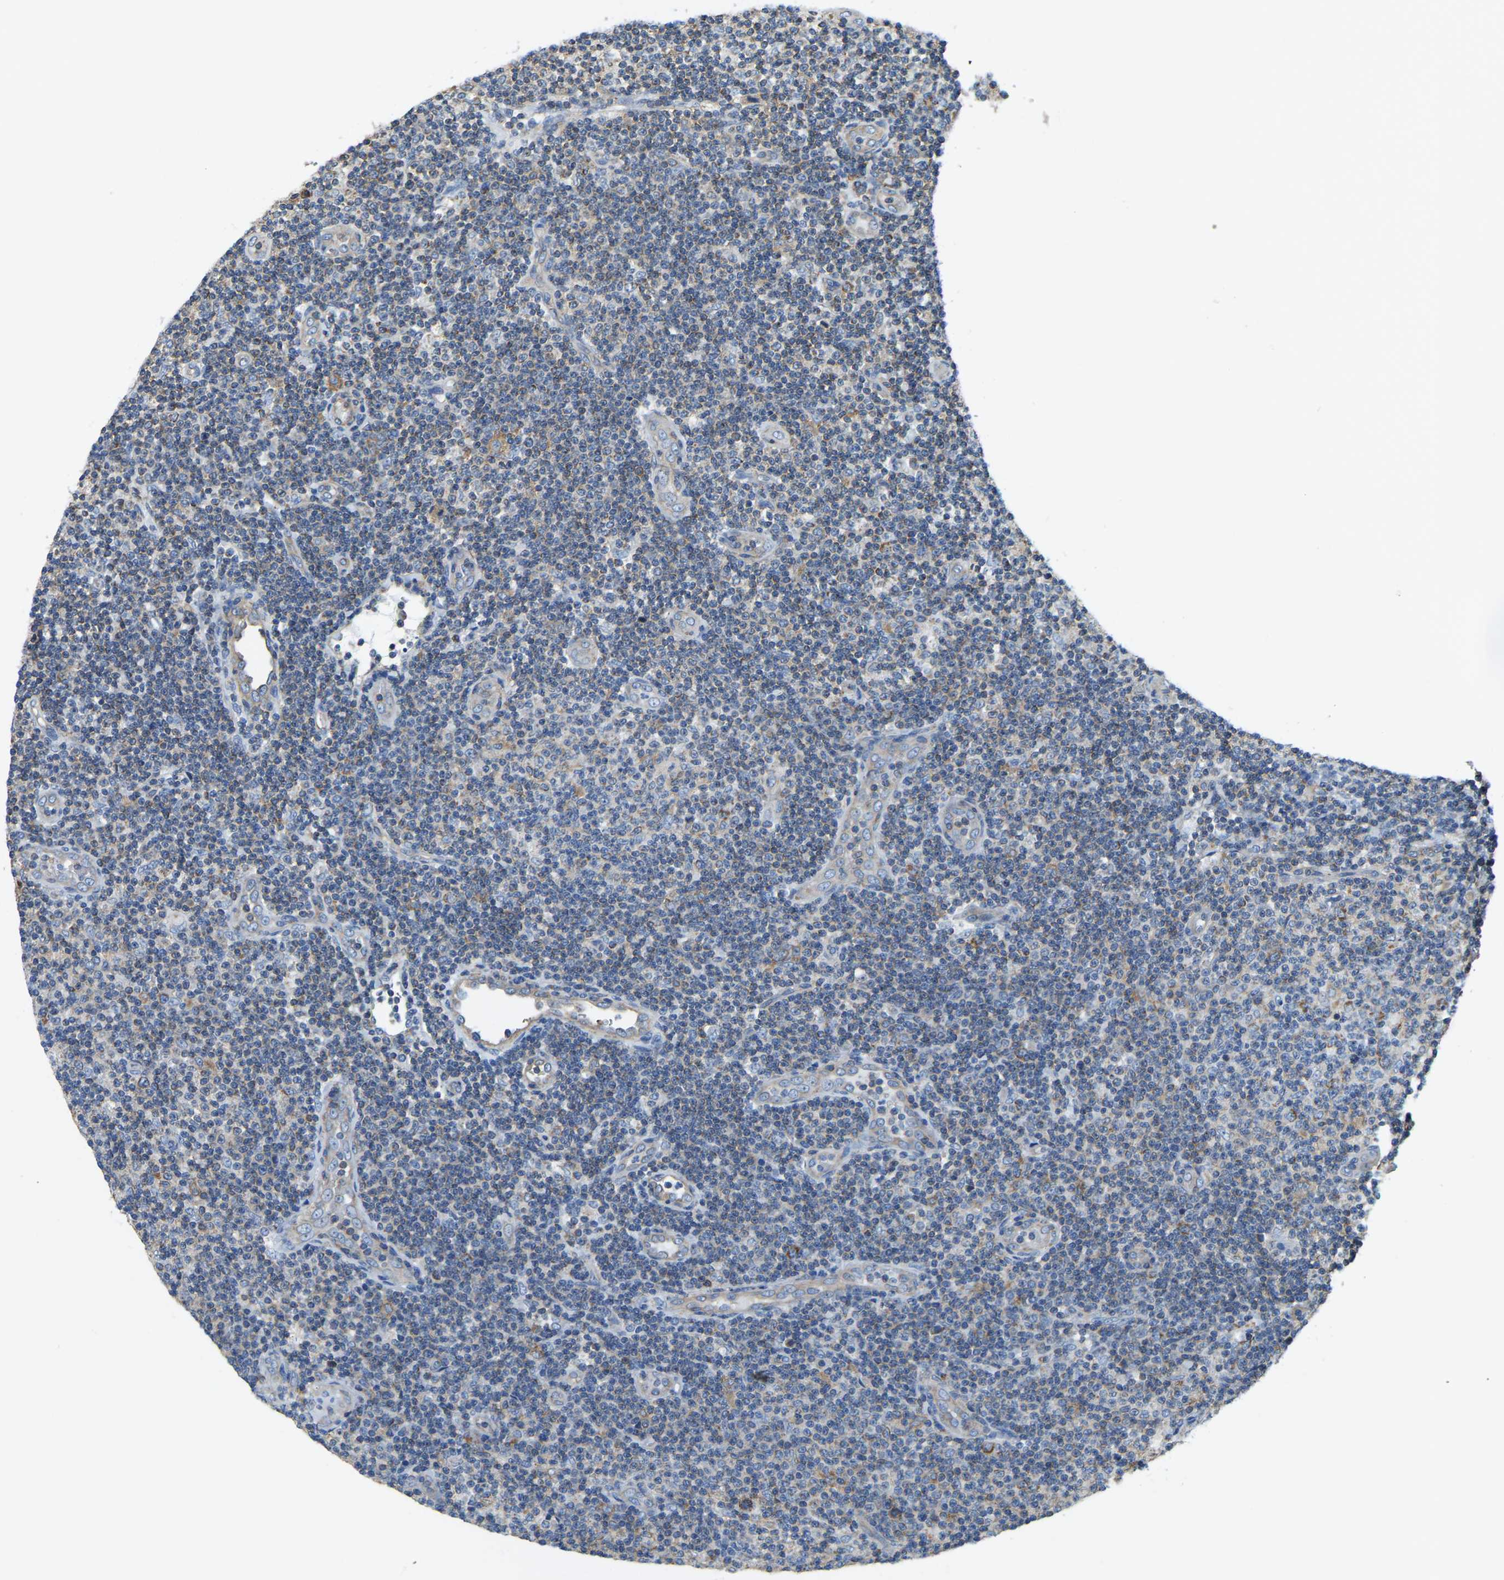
{"staining": {"intensity": "strong", "quantity": "<25%", "location": "cytoplasmic/membranous"}, "tissue": "lymphoma", "cell_type": "Tumor cells", "image_type": "cancer", "snomed": [{"axis": "morphology", "description": "Malignant lymphoma, non-Hodgkin's type, Low grade"}, {"axis": "topography", "description": "Lymph node"}], "caption": "Tumor cells reveal medium levels of strong cytoplasmic/membranous staining in about <25% of cells in human lymphoma.", "gene": "AHNAK", "patient": {"sex": "male", "age": 83}}